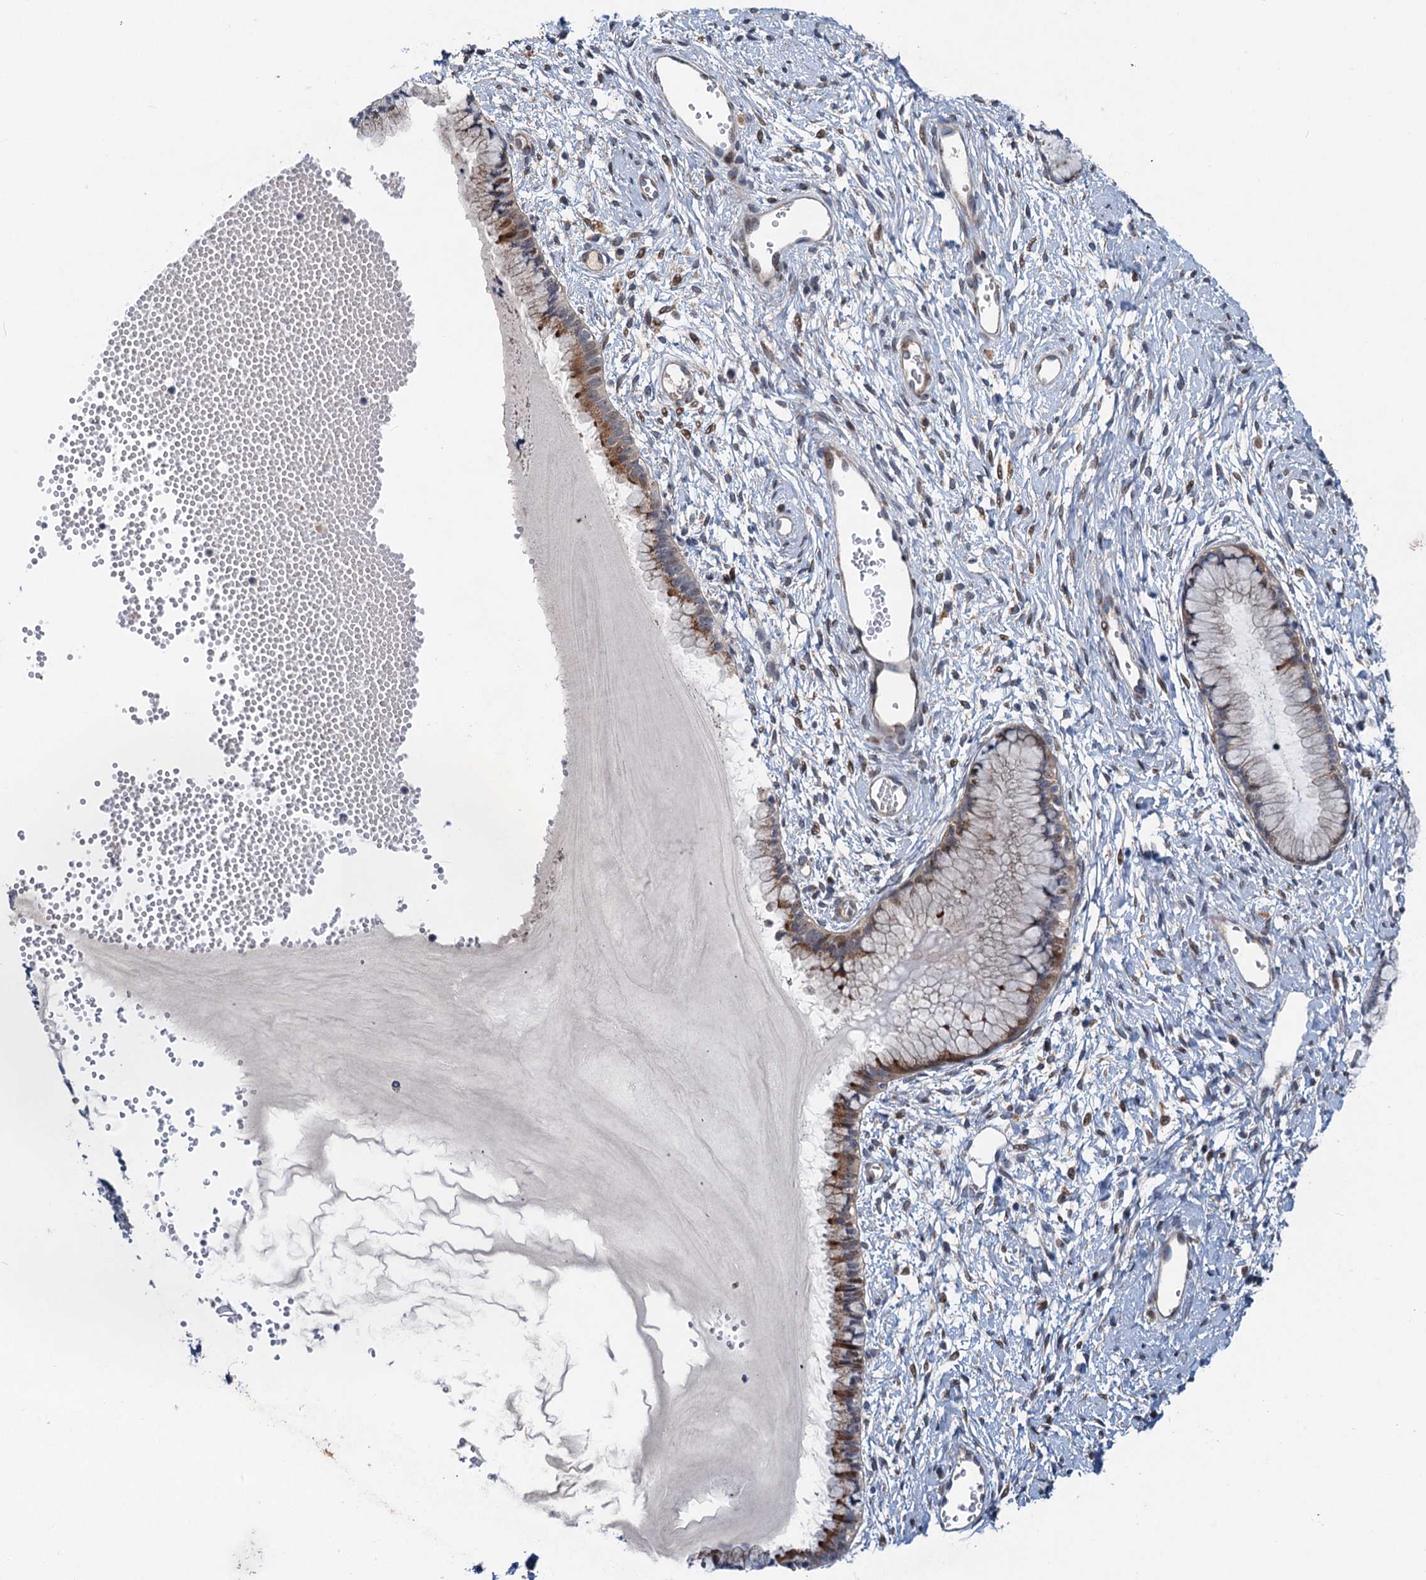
{"staining": {"intensity": "weak", "quantity": "25%-75%", "location": "cytoplasmic/membranous"}, "tissue": "cervix", "cell_type": "Glandular cells", "image_type": "normal", "snomed": [{"axis": "morphology", "description": "Normal tissue, NOS"}, {"axis": "topography", "description": "Cervix"}], "caption": "Immunohistochemistry (IHC) staining of unremarkable cervix, which shows low levels of weak cytoplasmic/membranous staining in about 25%-75% of glandular cells indicating weak cytoplasmic/membranous protein expression. The staining was performed using DAB (brown) for protein detection and nuclei were counterstained in hematoxylin (blue).", "gene": "NBEA", "patient": {"sex": "female", "age": 42}}